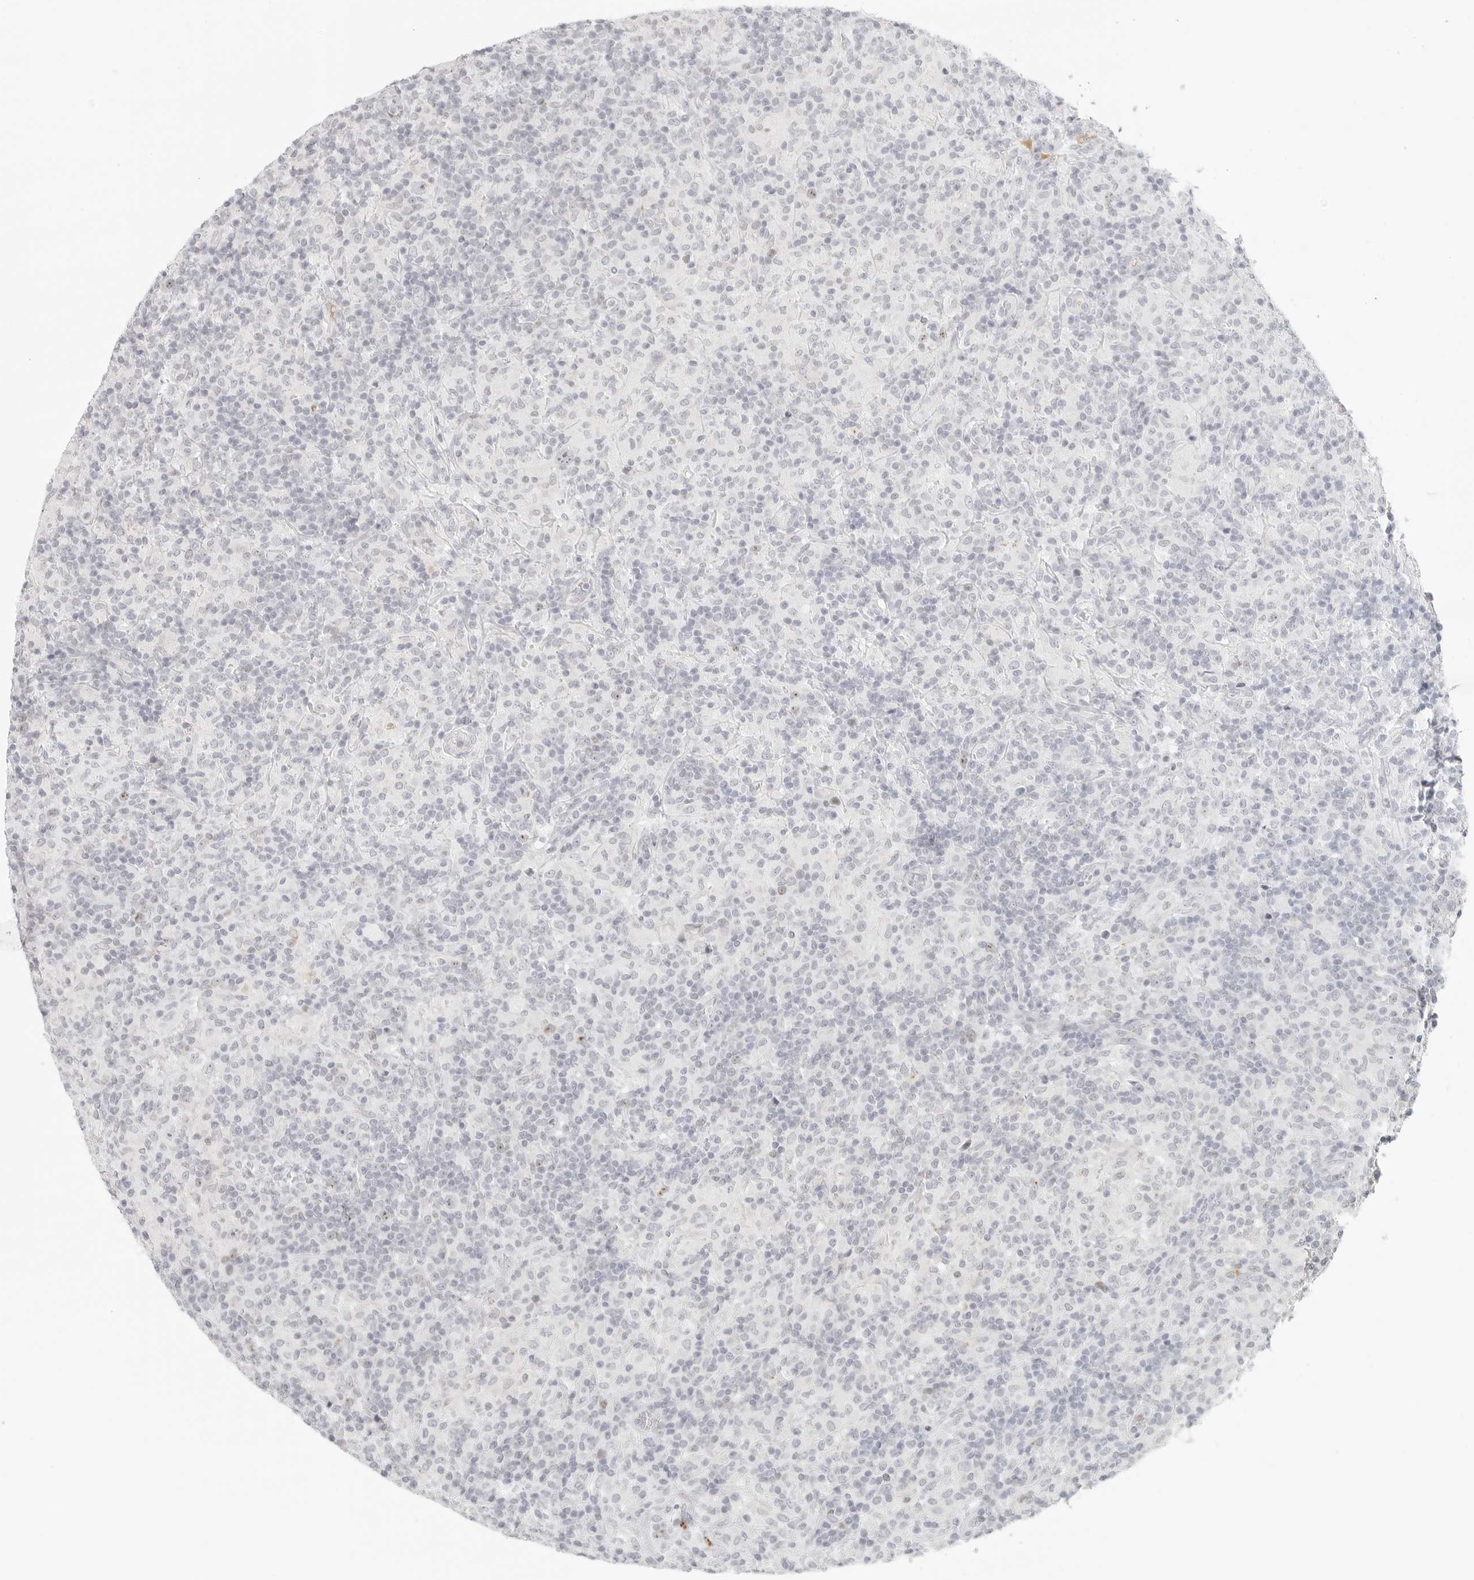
{"staining": {"intensity": "negative", "quantity": "none", "location": "none"}, "tissue": "lymphoma", "cell_type": "Tumor cells", "image_type": "cancer", "snomed": [{"axis": "morphology", "description": "Hodgkin's disease, NOS"}, {"axis": "topography", "description": "Lymph node"}], "caption": "Tumor cells are negative for brown protein staining in Hodgkin's disease. (Brightfield microscopy of DAB immunohistochemistry at high magnification).", "gene": "ZNF678", "patient": {"sex": "male", "age": 70}}